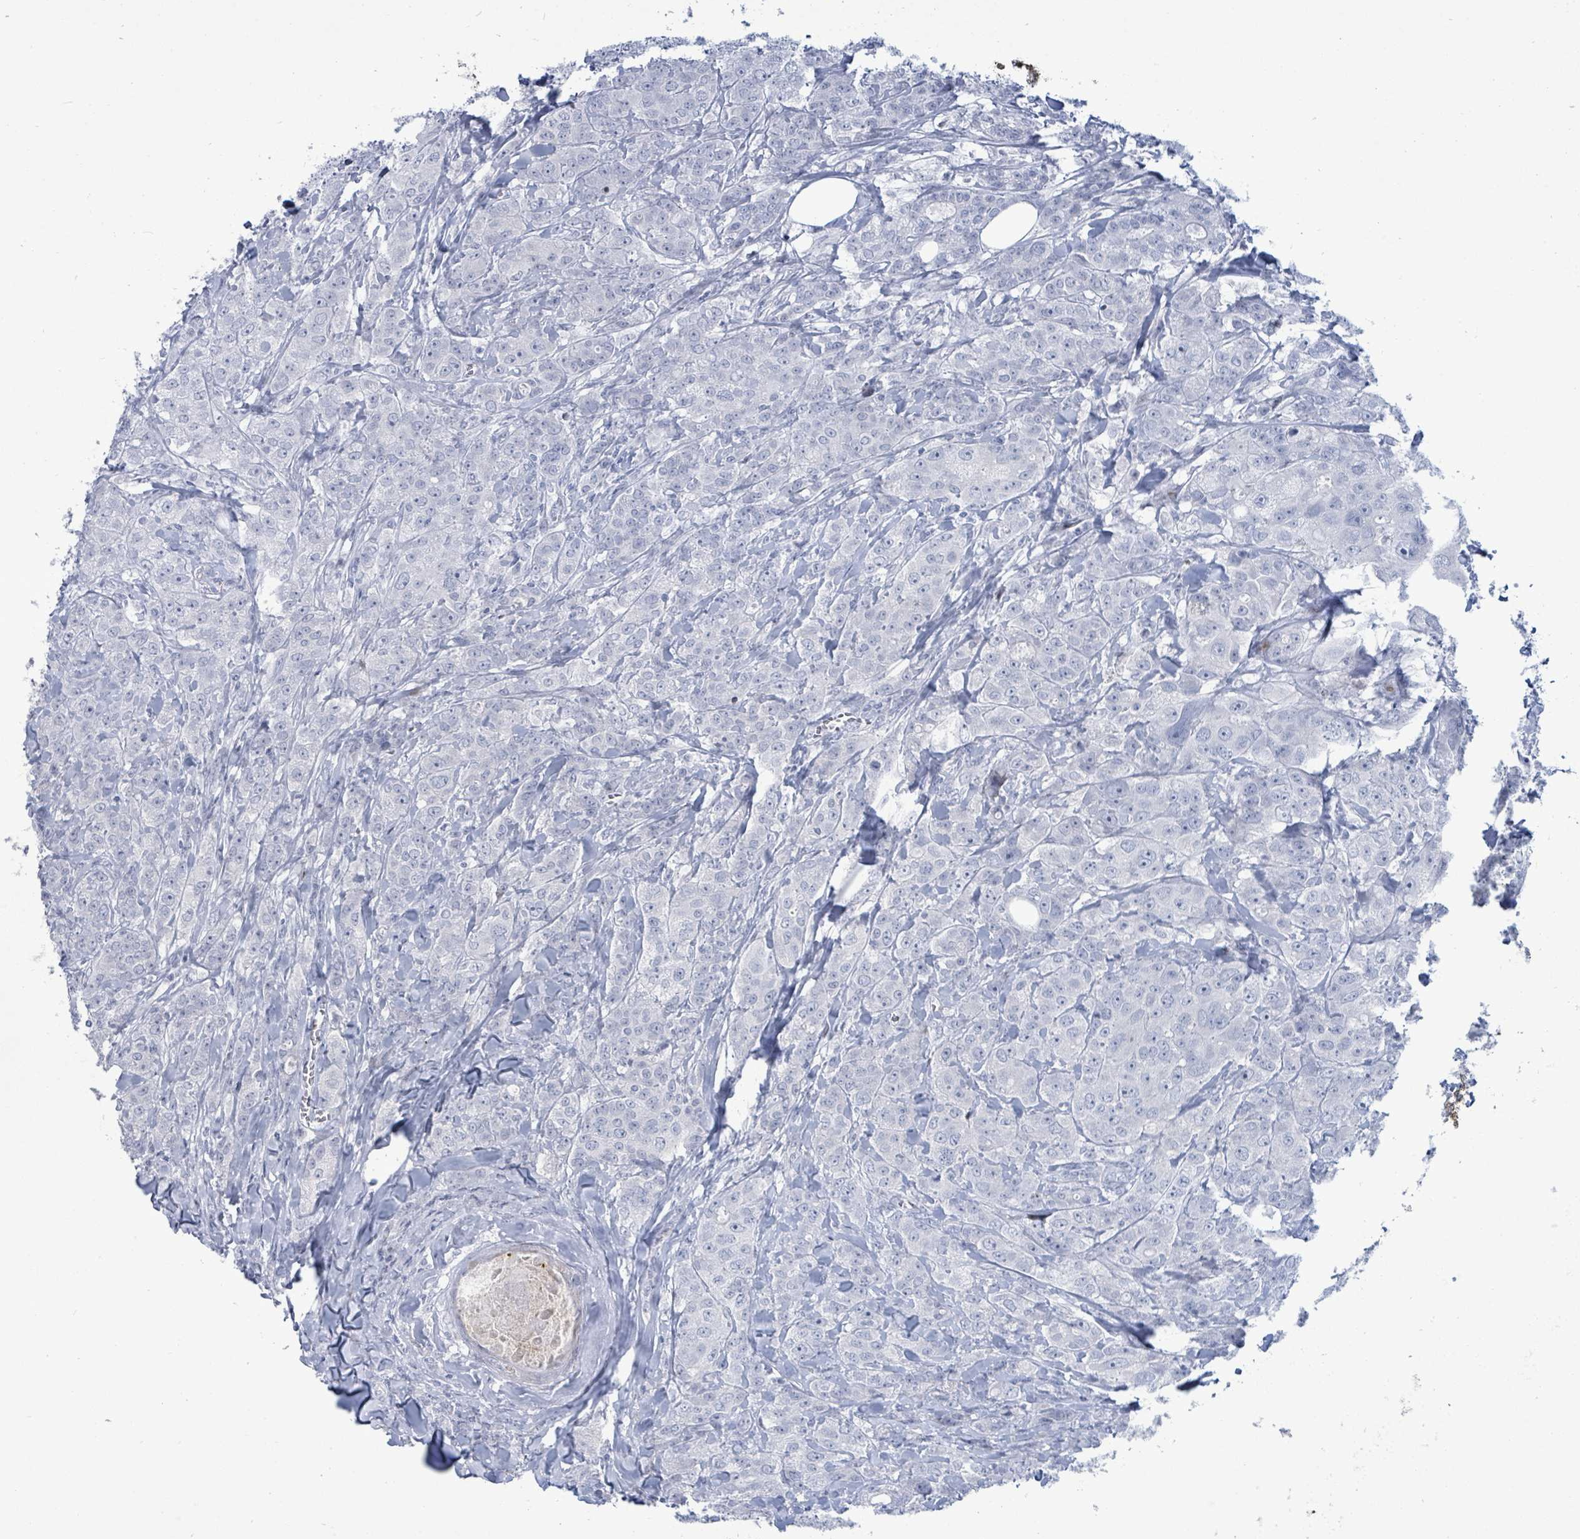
{"staining": {"intensity": "negative", "quantity": "none", "location": "none"}, "tissue": "breast cancer", "cell_type": "Tumor cells", "image_type": "cancer", "snomed": [{"axis": "morphology", "description": "Duct carcinoma"}, {"axis": "topography", "description": "Breast"}], "caption": "This is an IHC histopathology image of human breast cancer (intraductal carcinoma). There is no staining in tumor cells.", "gene": "MALL", "patient": {"sex": "female", "age": 43}}